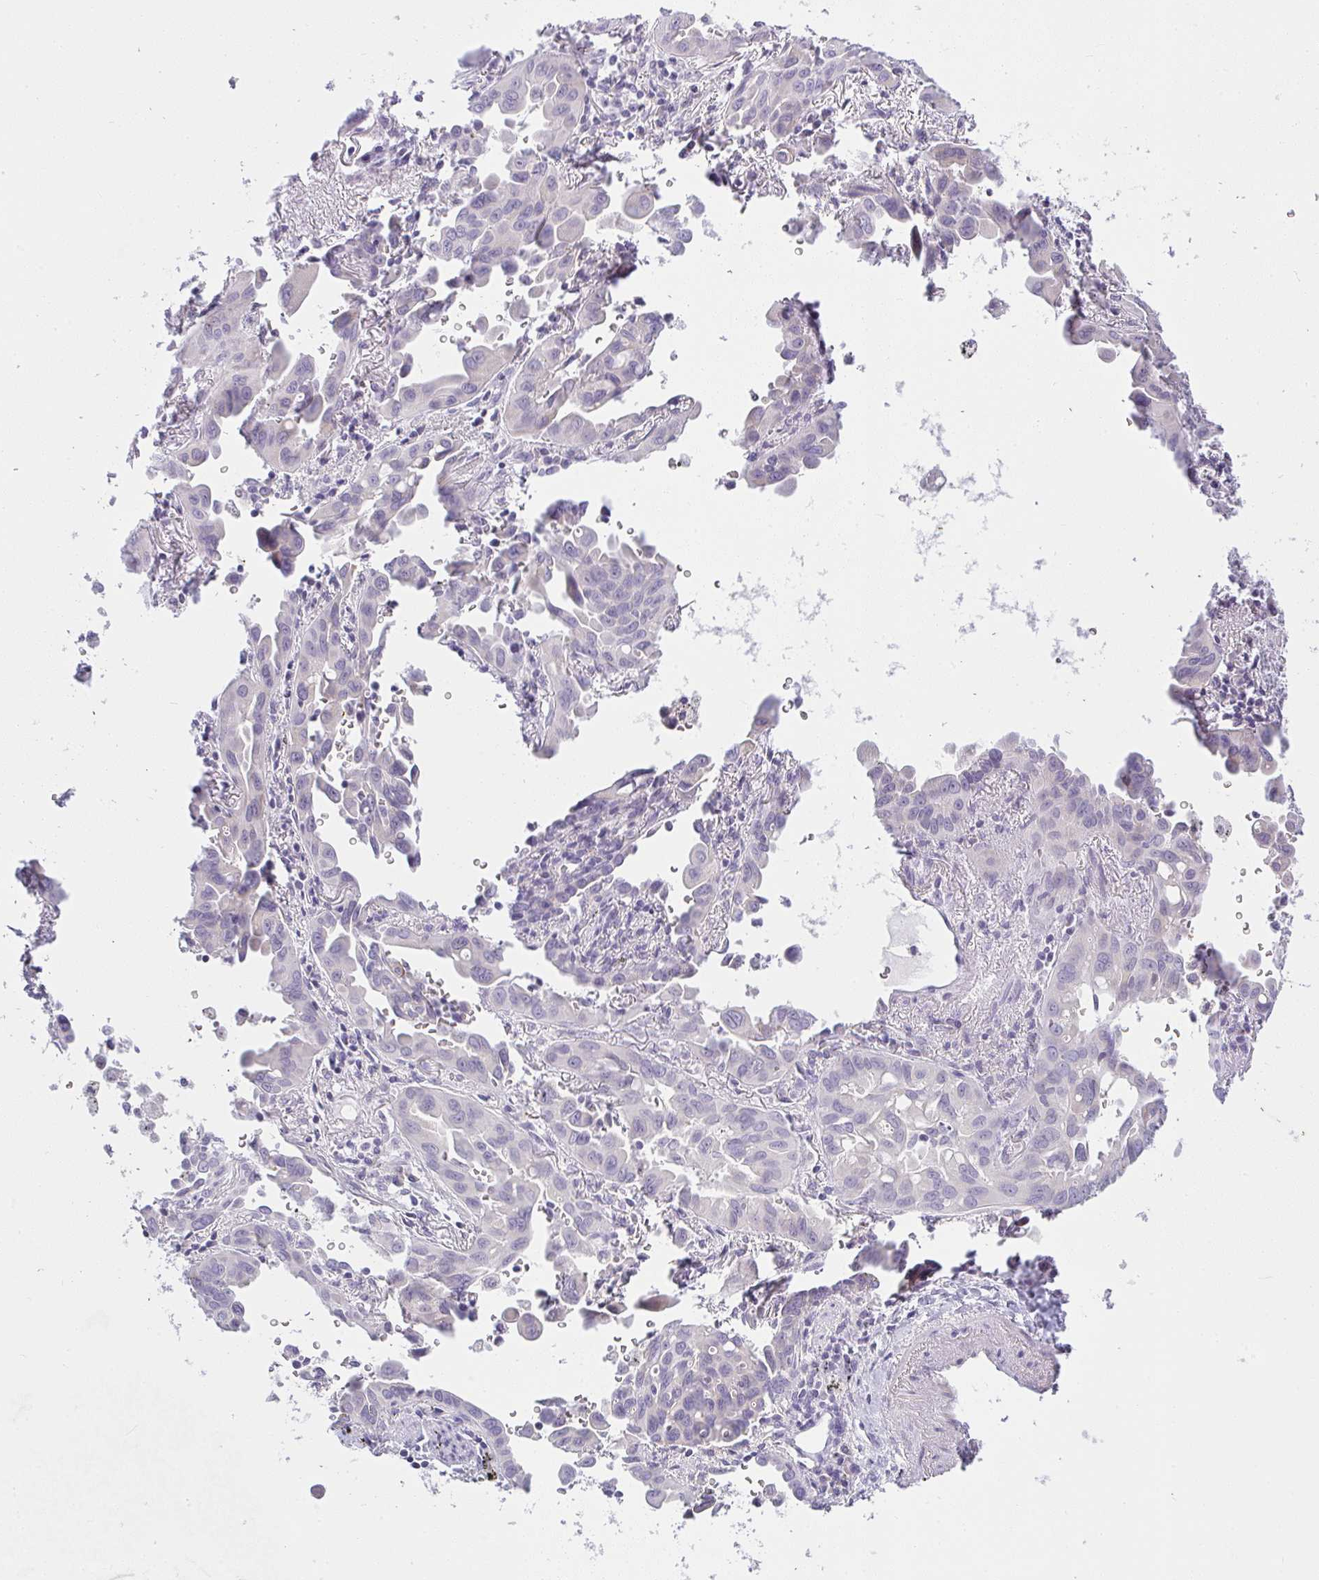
{"staining": {"intensity": "negative", "quantity": "none", "location": "none"}, "tissue": "lung cancer", "cell_type": "Tumor cells", "image_type": "cancer", "snomed": [{"axis": "morphology", "description": "Adenocarcinoma, NOS"}, {"axis": "topography", "description": "Lung"}], "caption": "This is an IHC image of human lung adenocarcinoma. There is no expression in tumor cells.", "gene": "CACNA1S", "patient": {"sex": "male", "age": 68}}